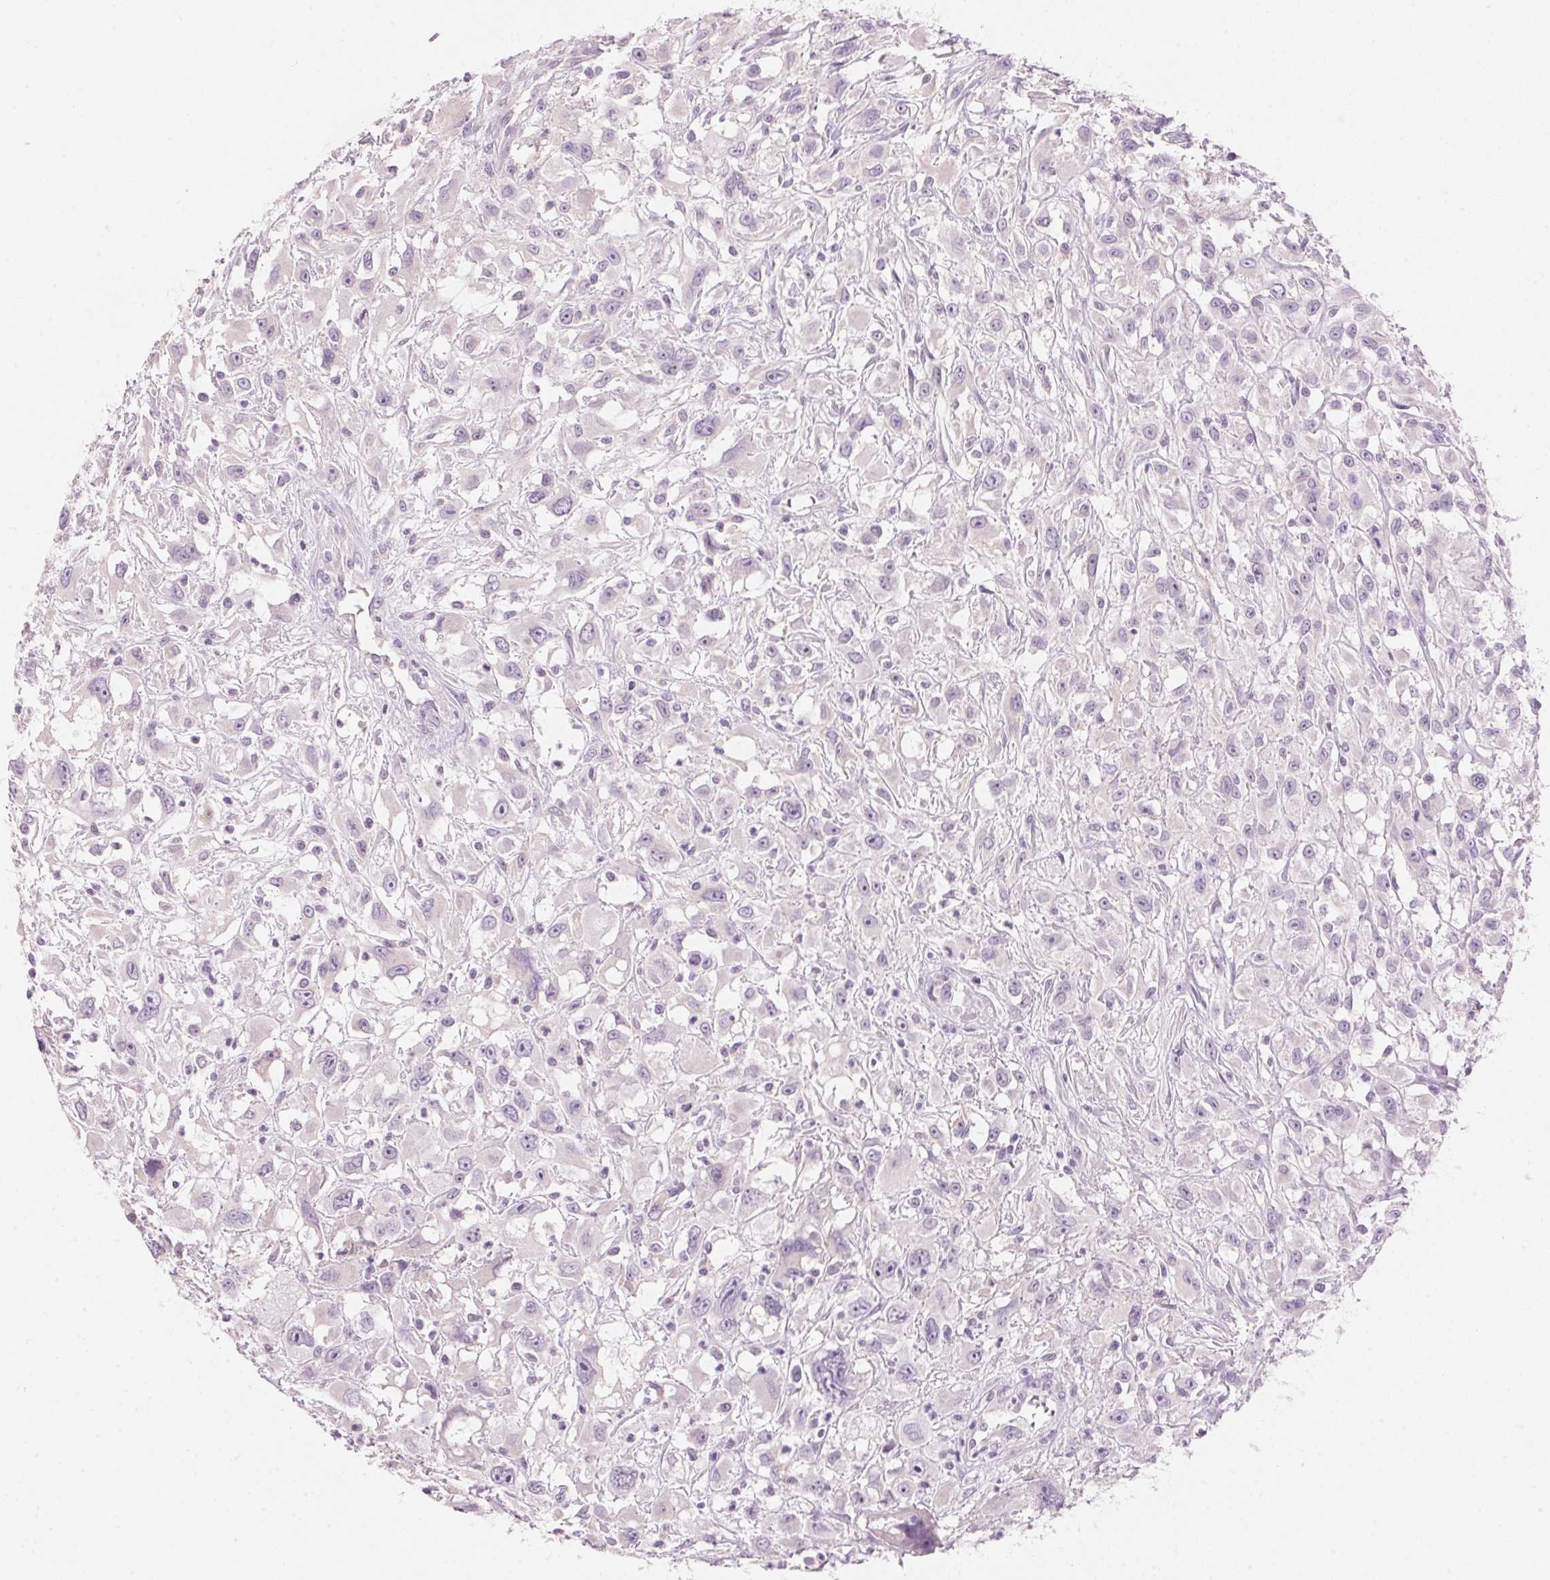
{"staining": {"intensity": "negative", "quantity": "none", "location": "none"}, "tissue": "head and neck cancer", "cell_type": "Tumor cells", "image_type": "cancer", "snomed": [{"axis": "morphology", "description": "Squamous cell carcinoma, NOS"}, {"axis": "morphology", "description": "Squamous cell carcinoma, metastatic, NOS"}, {"axis": "topography", "description": "Oral tissue"}, {"axis": "topography", "description": "Head-Neck"}], "caption": "Tumor cells are negative for protein expression in human head and neck cancer (metastatic squamous cell carcinoma). (DAB immunohistochemistry (IHC) with hematoxylin counter stain).", "gene": "CYP11B1", "patient": {"sex": "female", "age": 85}}